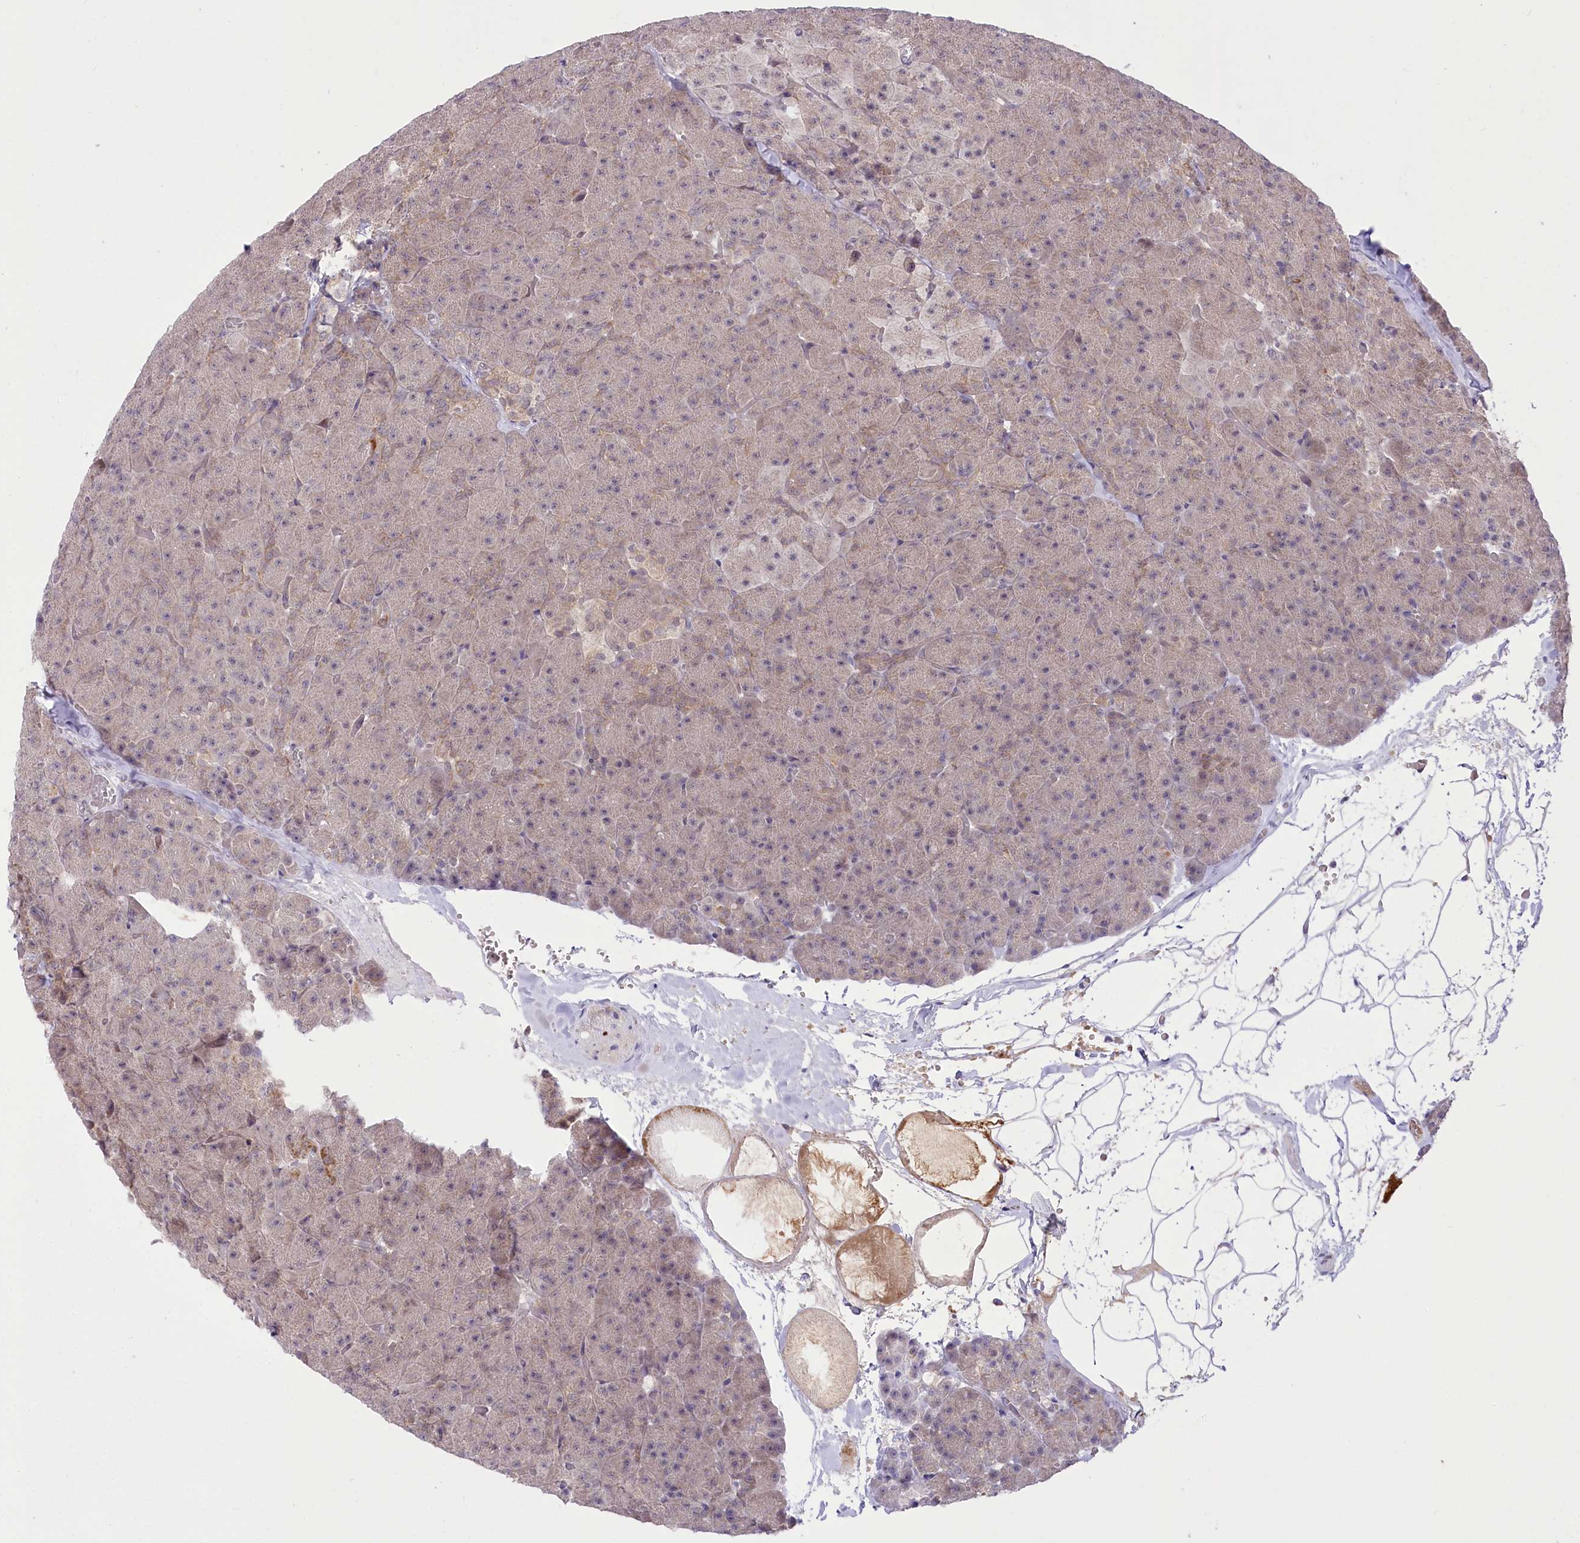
{"staining": {"intensity": "moderate", "quantity": "25%-75%", "location": "nuclear"}, "tissue": "pancreas", "cell_type": "Exocrine glandular cells", "image_type": "normal", "snomed": [{"axis": "morphology", "description": "Normal tissue, NOS"}, {"axis": "topography", "description": "Pancreas"}], "caption": "Protein staining of normal pancreas exhibits moderate nuclear expression in approximately 25%-75% of exocrine glandular cells. The protein is shown in brown color, while the nuclei are stained blue.", "gene": "ZMAT2", "patient": {"sex": "male", "age": 36}}